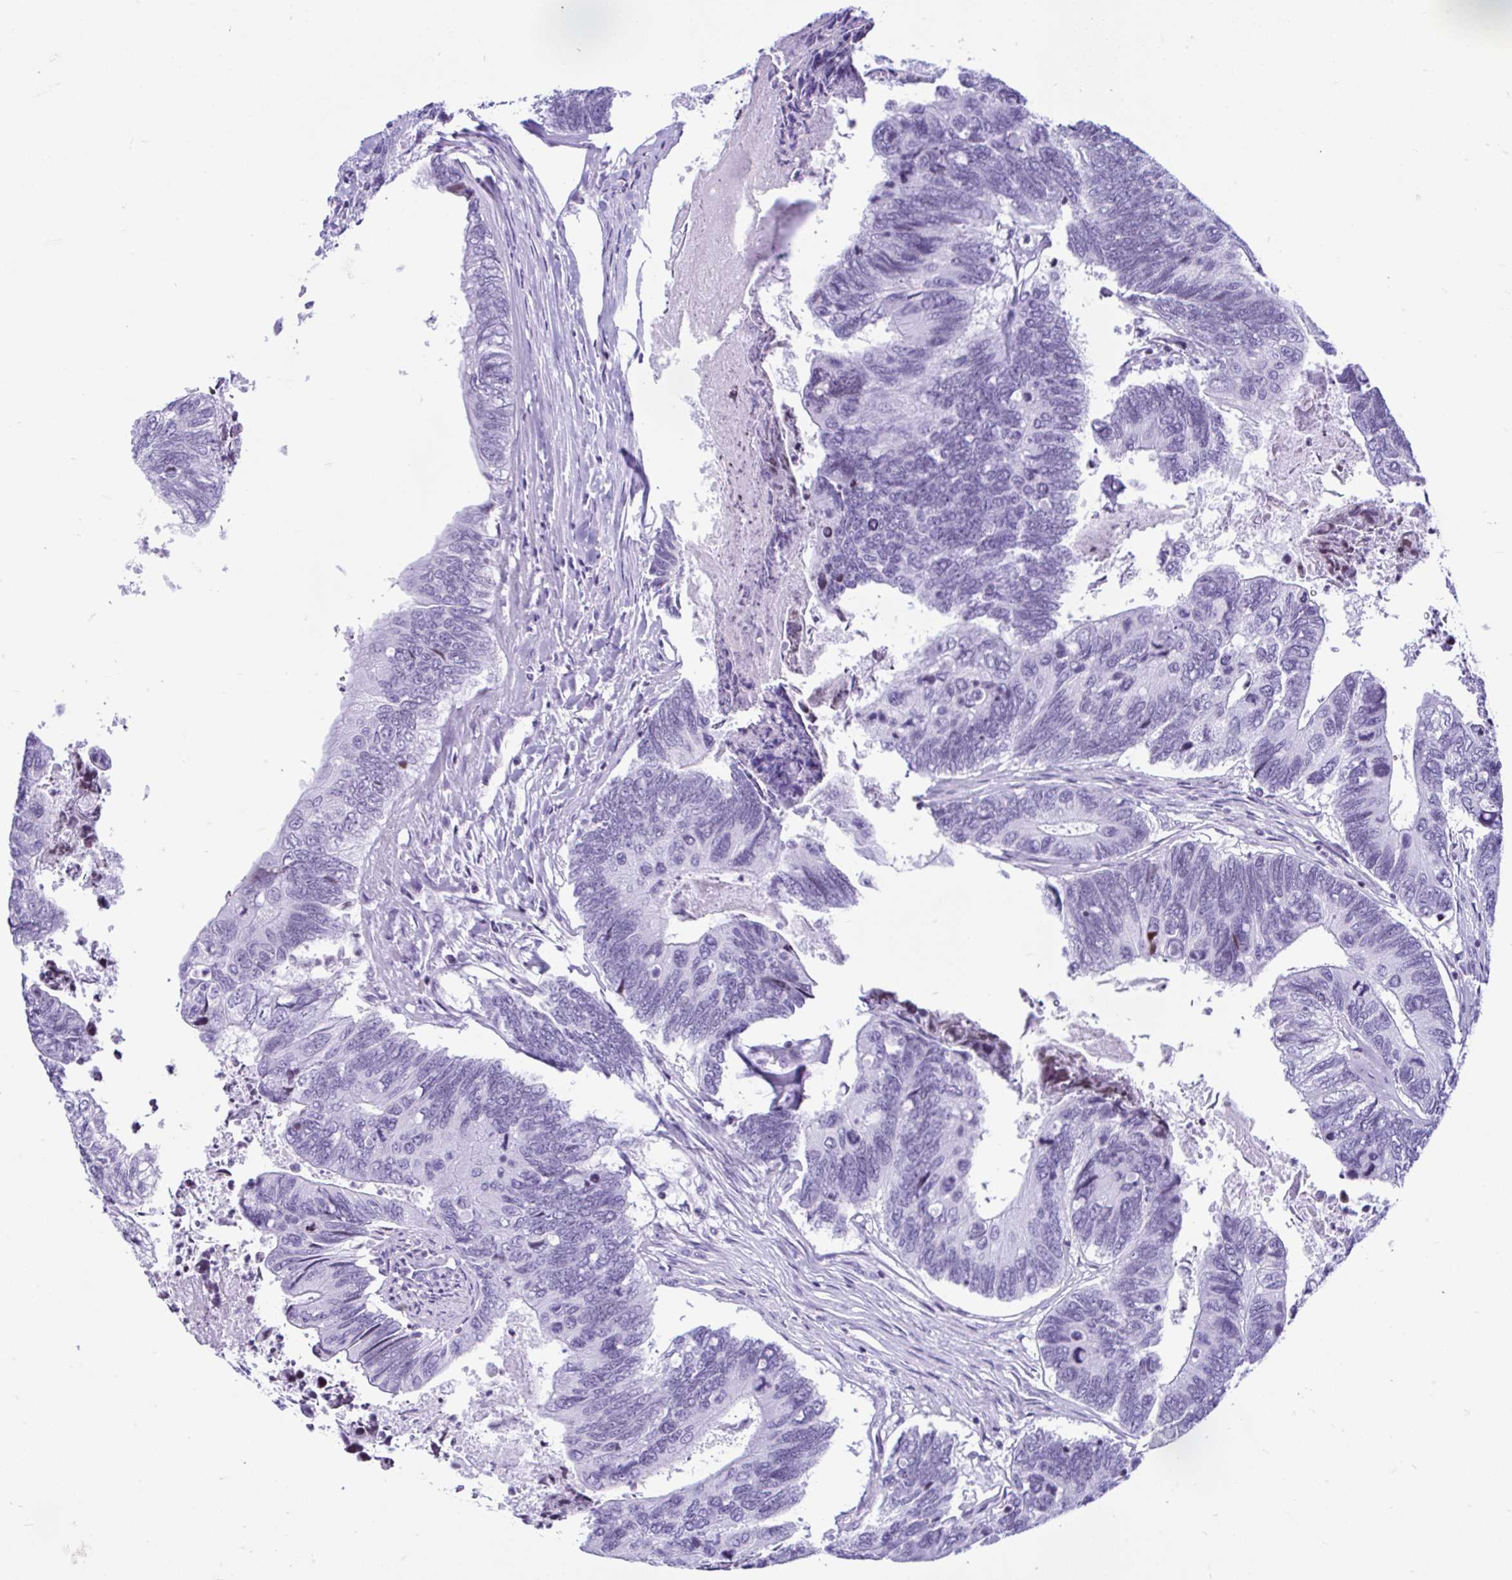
{"staining": {"intensity": "negative", "quantity": "none", "location": "none"}, "tissue": "colorectal cancer", "cell_type": "Tumor cells", "image_type": "cancer", "snomed": [{"axis": "morphology", "description": "Adenocarcinoma, NOS"}, {"axis": "topography", "description": "Colon"}], "caption": "Adenocarcinoma (colorectal) stained for a protein using immunohistochemistry (IHC) displays no staining tumor cells.", "gene": "KRT27", "patient": {"sex": "female", "age": 67}}